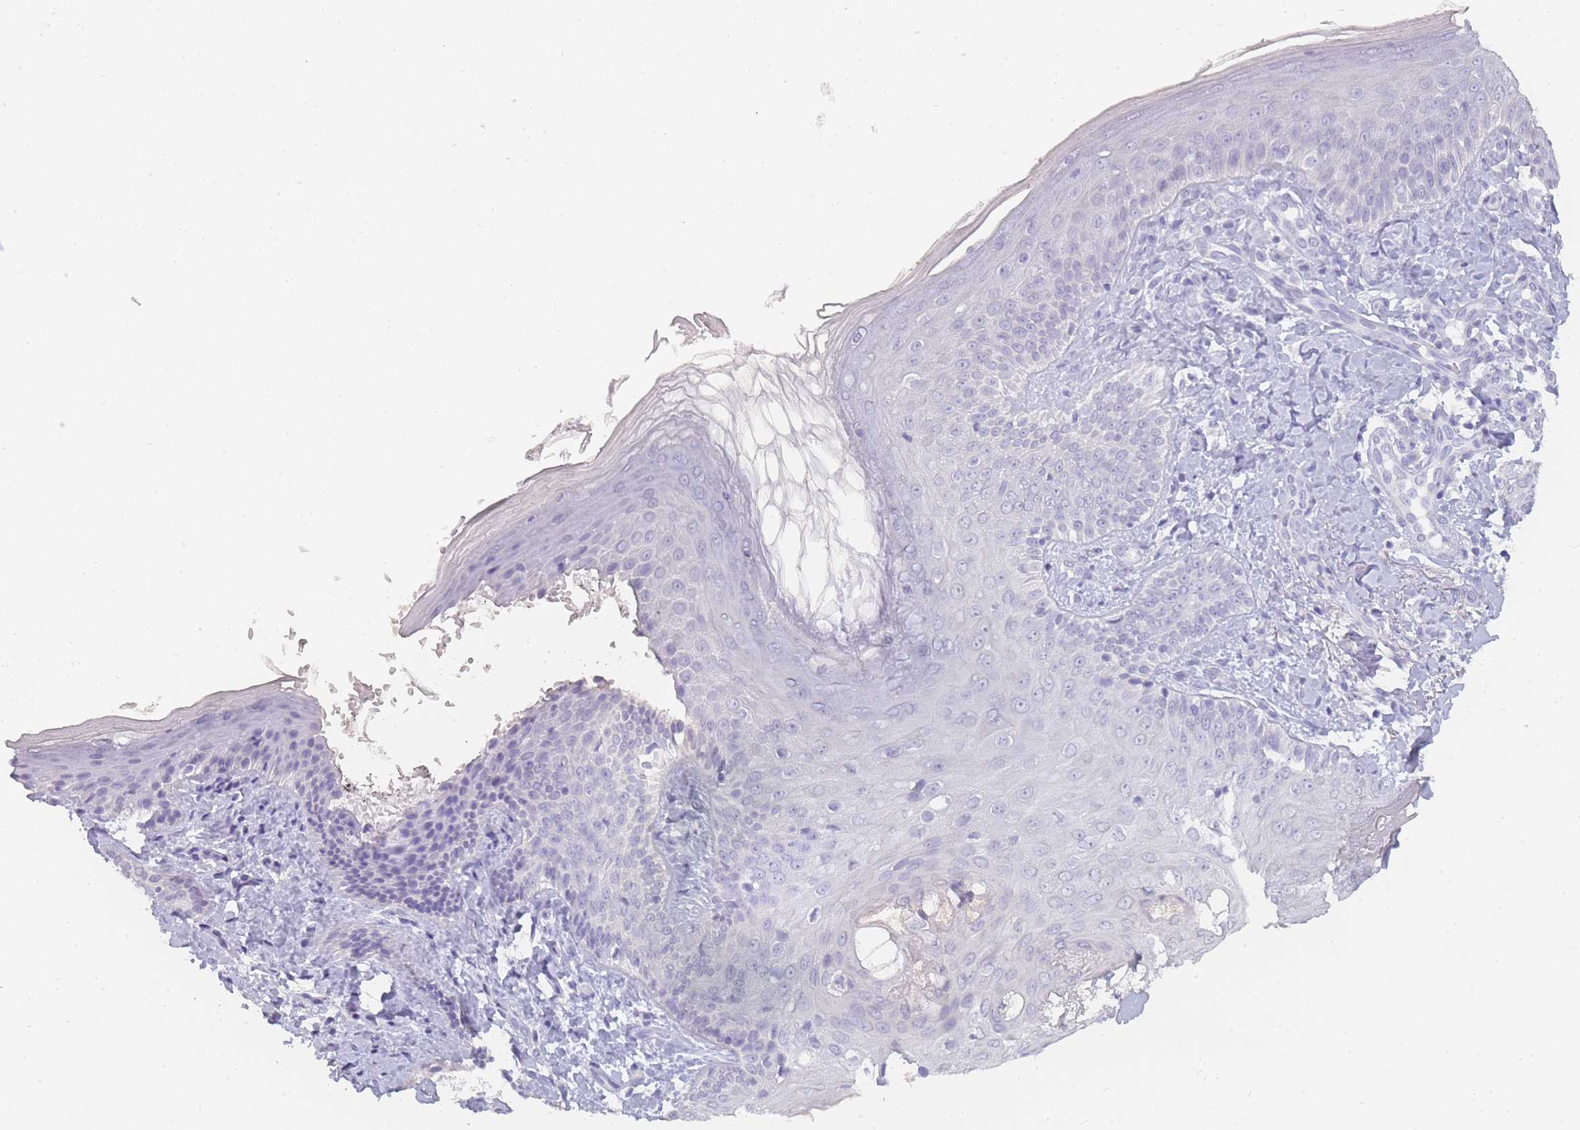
{"staining": {"intensity": "negative", "quantity": "none", "location": "none"}, "tissue": "skin", "cell_type": "Fibroblasts", "image_type": "normal", "snomed": [{"axis": "morphology", "description": "Normal tissue, NOS"}, {"axis": "topography", "description": "Skin"}], "caption": "Immunohistochemistry (IHC) image of unremarkable skin: skin stained with DAB (3,3'-diaminobenzidine) demonstrates no significant protein positivity in fibroblasts. (DAB (3,3'-diaminobenzidine) immunohistochemistry, high magnification).", "gene": "INS", "patient": {"sex": "male", "age": 57}}